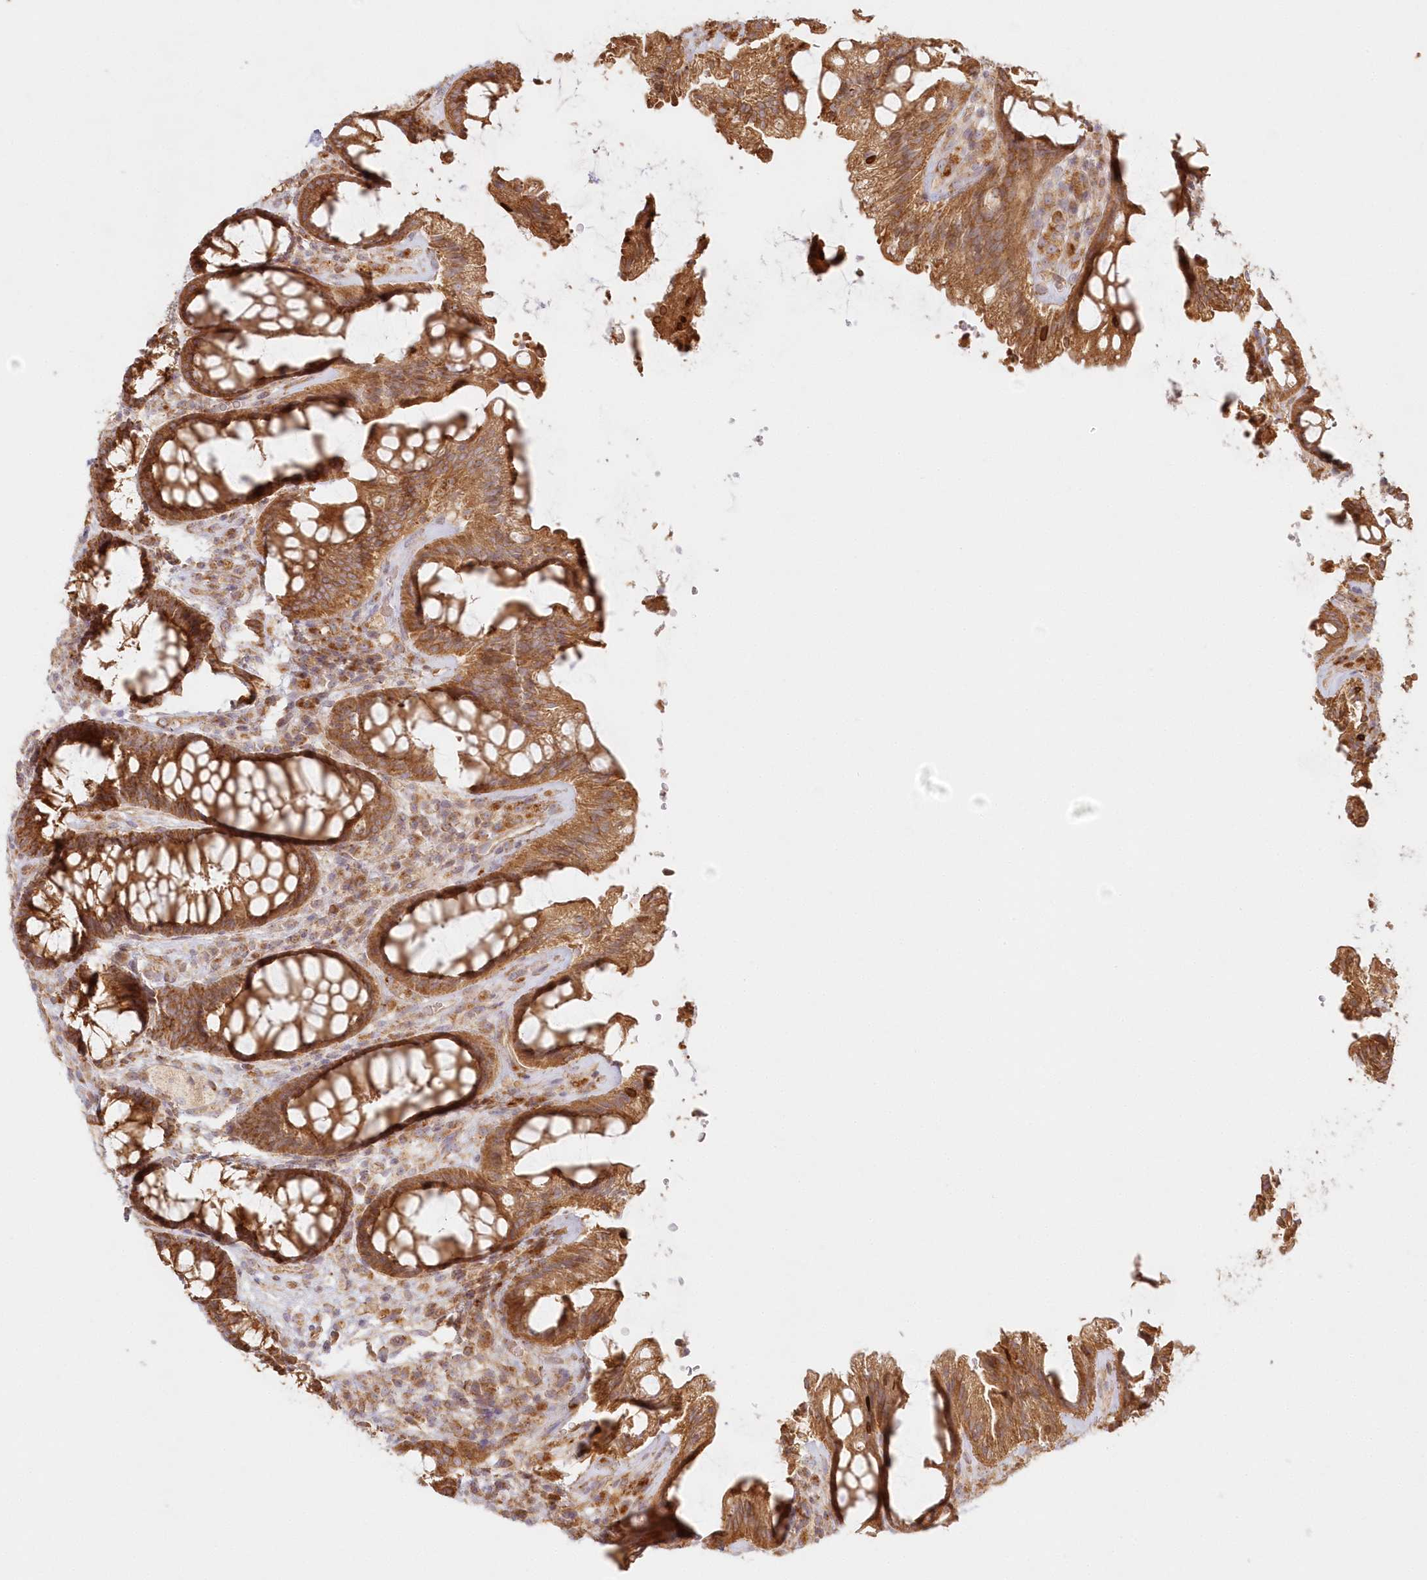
{"staining": {"intensity": "strong", "quantity": ">75%", "location": "cytoplasmic/membranous"}, "tissue": "rectum", "cell_type": "Glandular cells", "image_type": "normal", "snomed": [{"axis": "morphology", "description": "Normal tissue, NOS"}, {"axis": "topography", "description": "Rectum"}], "caption": "Immunohistochemical staining of unremarkable rectum exhibits high levels of strong cytoplasmic/membranous positivity in about >75% of glandular cells.", "gene": "KIAA0232", "patient": {"sex": "female", "age": 46}}